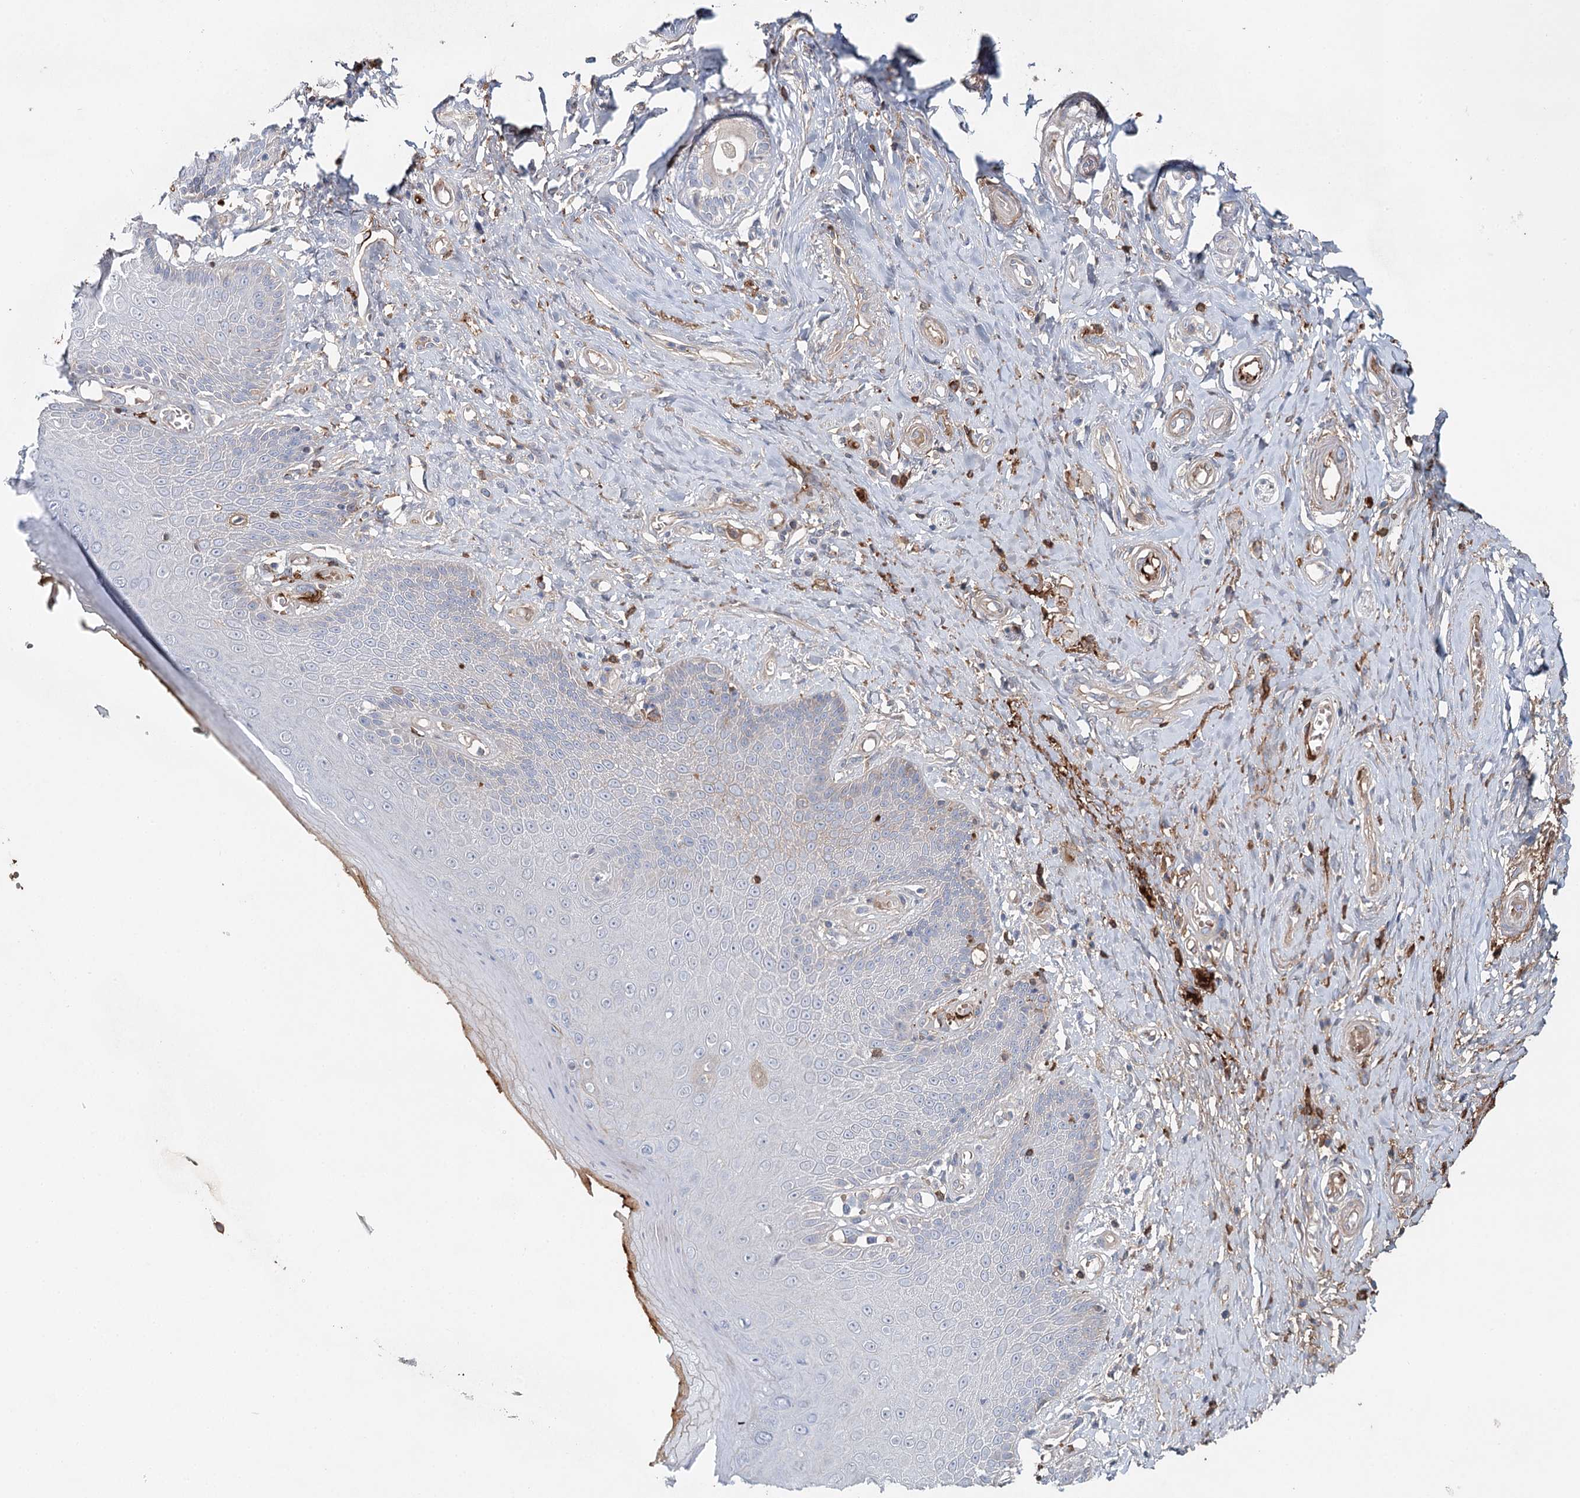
{"staining": {"intensity": "negative", "quantity": "none", "location": "none"}, "tissue": "skin", "cell_type": "Epidermal cells", "image_type": "normal", "snomed": [{"axis": "morphology", "description": "Normal tissue, NOS"}, {"axis": "topography", "description": "Anal"}], "caption": "This is an IHC photomicrograph of benign skin. There is no expression in epidermal cells.", "gene": "ALKBH8", "patient": {"sex": "male", "age": 78}}